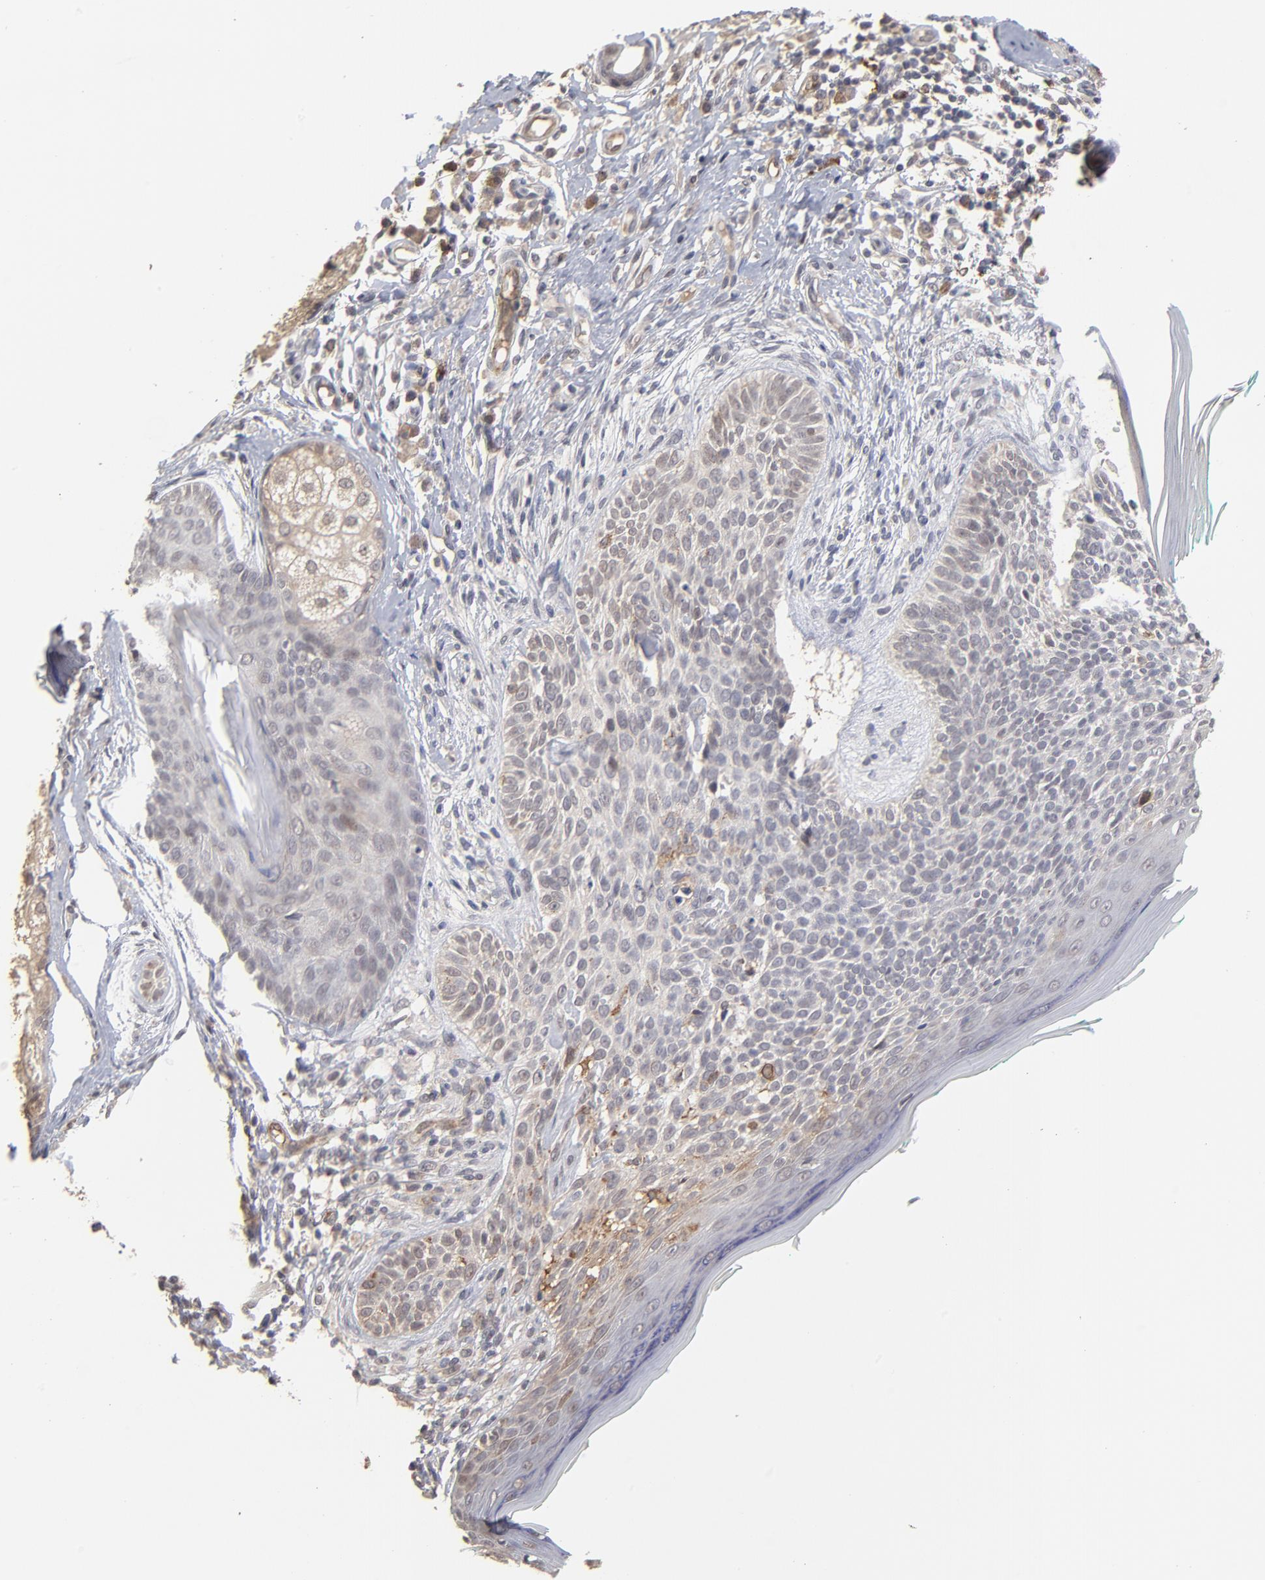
{"staining": {"intensity": "weak", "quantity": "<25%", "location": "cytoplasmic/membranous"}, "tissue": "skin cancer", "cell_type": "Tumor cells", "image_type": "cancer", "snomed": [{"axis": "morphology", "description": "Normal tissue, NOS"}, {"axis": "morphology", "description": "Basal cell carcinoma"}, {"axis": "topography", "description": "Skin"}], "caption": "There is no significant staining in tumor cells of skin cancer. Nuclei are stained in blue.", "gene": "ASB8", "patient": {"sex": "male", "age": 76}}